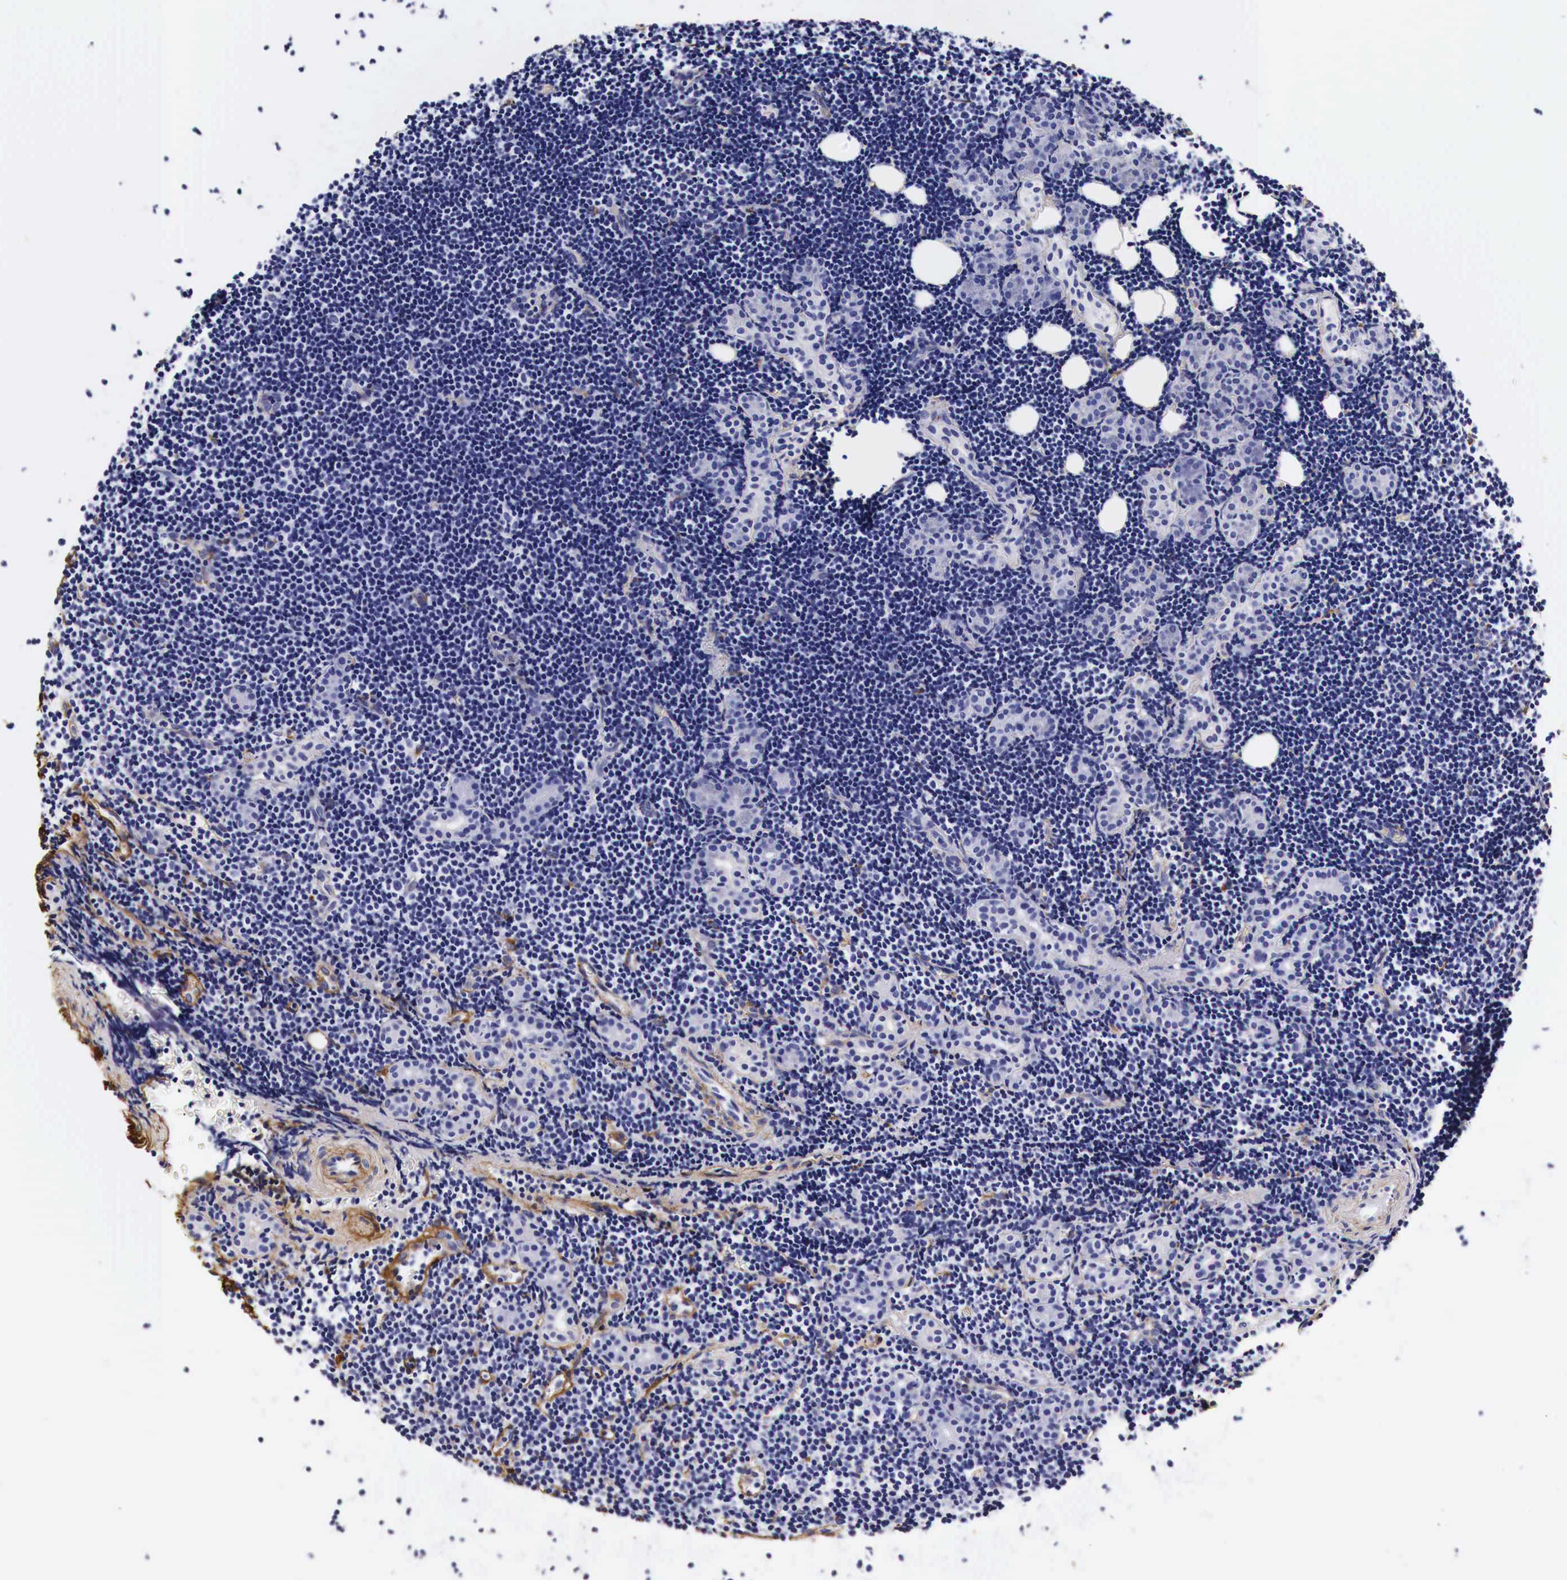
{"staining": {"intensity": "negative", "quantity": "none", "location": "none"}, "tissue": "lymphoma", "cell_type": "Tumor cells", "image_type": "cancer", "snomed": [{"axis": "morphology", "description": "Malignant lymphoma, non-Hodgkin's type, Low grade"}, {"axis": "topography", "description": "Lymph node"}], "caption": "Micrograph shows no significant protein expression in tumor cells of lymphoma.", "gene": "LAMB2", "patient": {"sex": "male", "age": 57}}